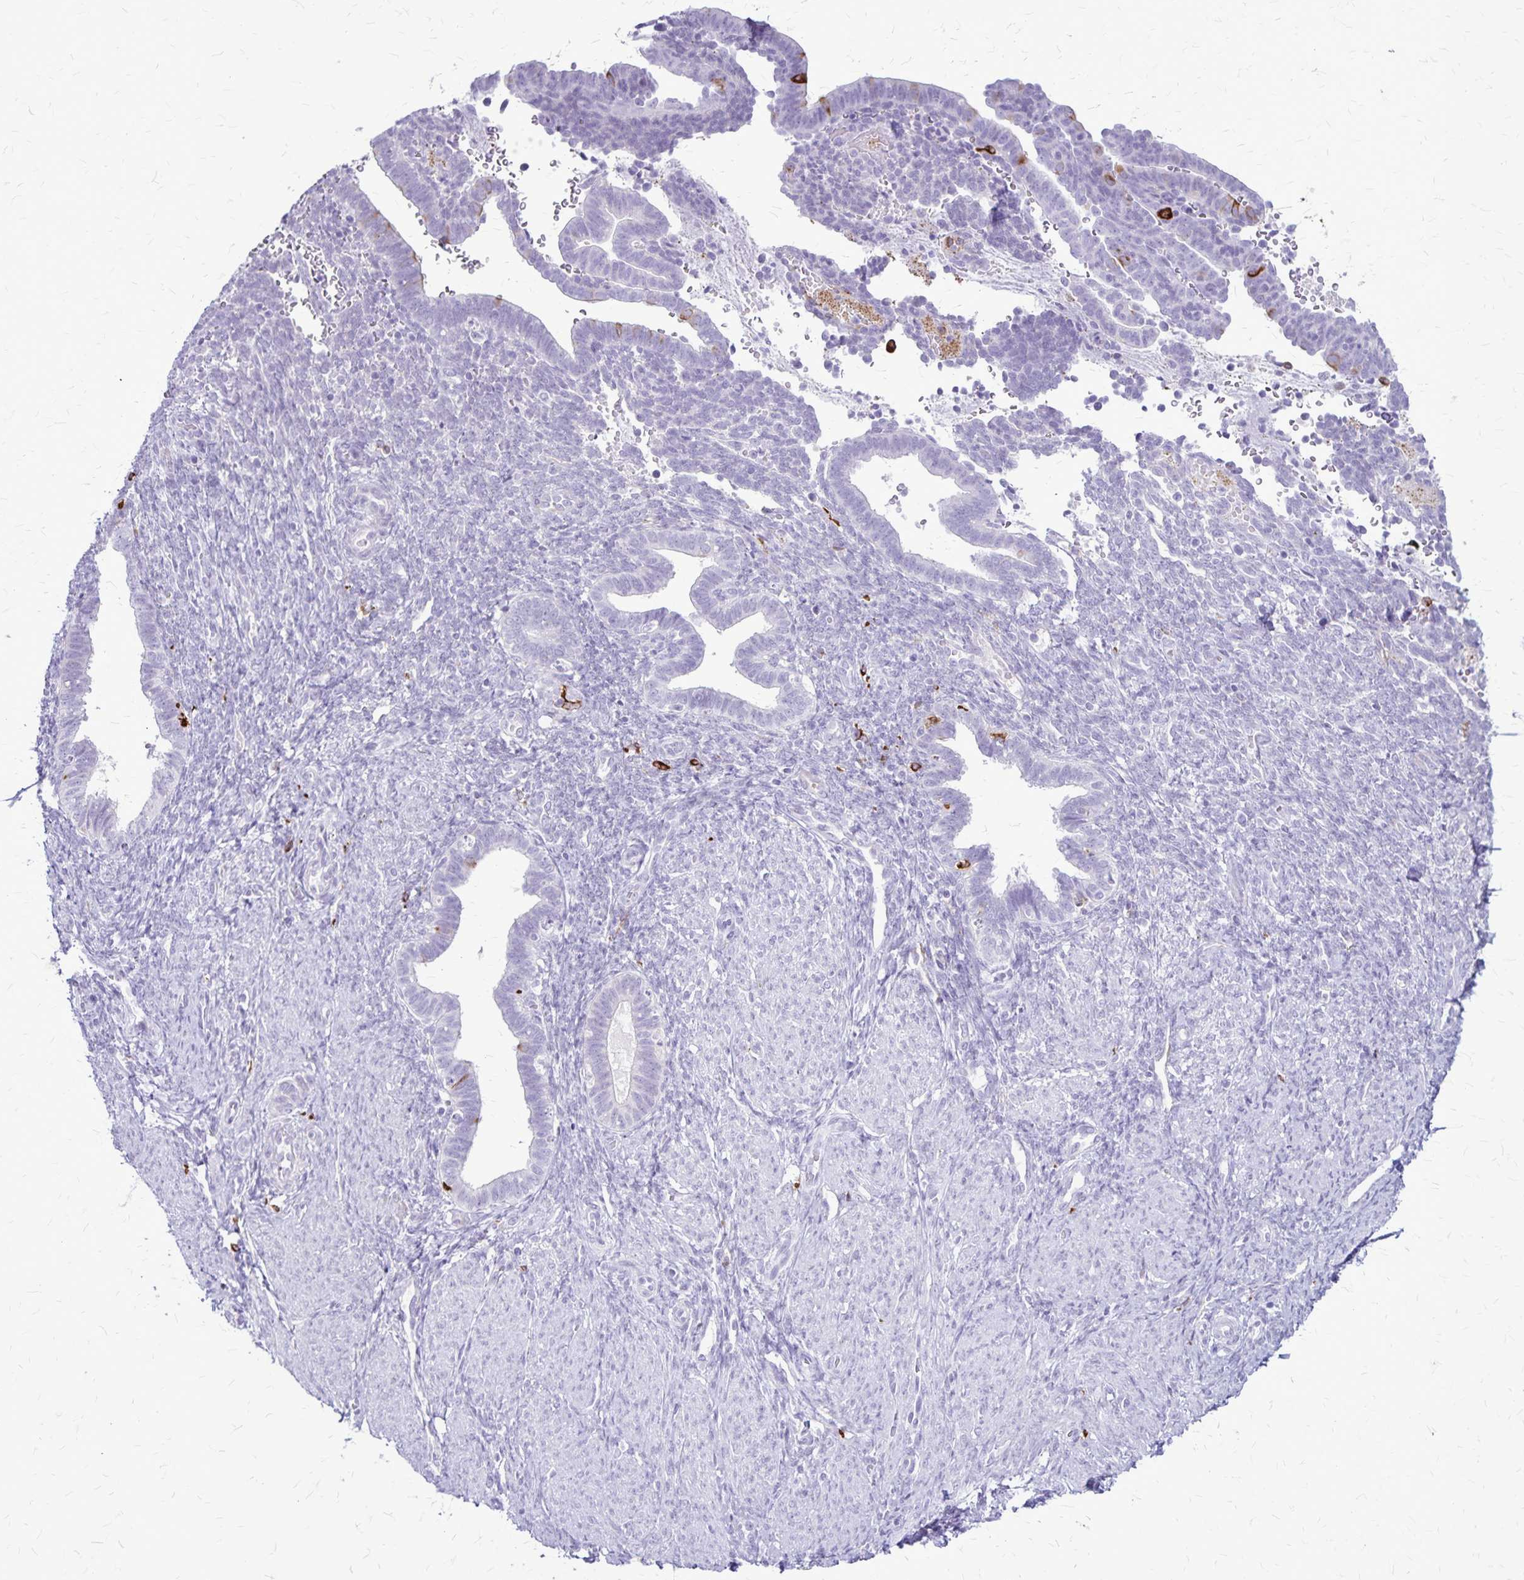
{"staining": {"intensity": "negative", "quantity": "none", "location": "none"}, "tissue": "endometrium", "cell_type": "Cells in endometrial stroma", "image_type": "normal", "snomed": [{"axis": "morphology", "description": "Normal tissue, NOS"}, {"axis": "topography", "description": "Endometrium"}], "caption": "Immunohistochemistry (IHC) histopathology image of unremarkable endometrium: human endometrium stained with DAB shows no significant protein staining in cells in endometrial stroma.", "gene": "RTN1", "patient": {"sex": "female", "age": 34}}